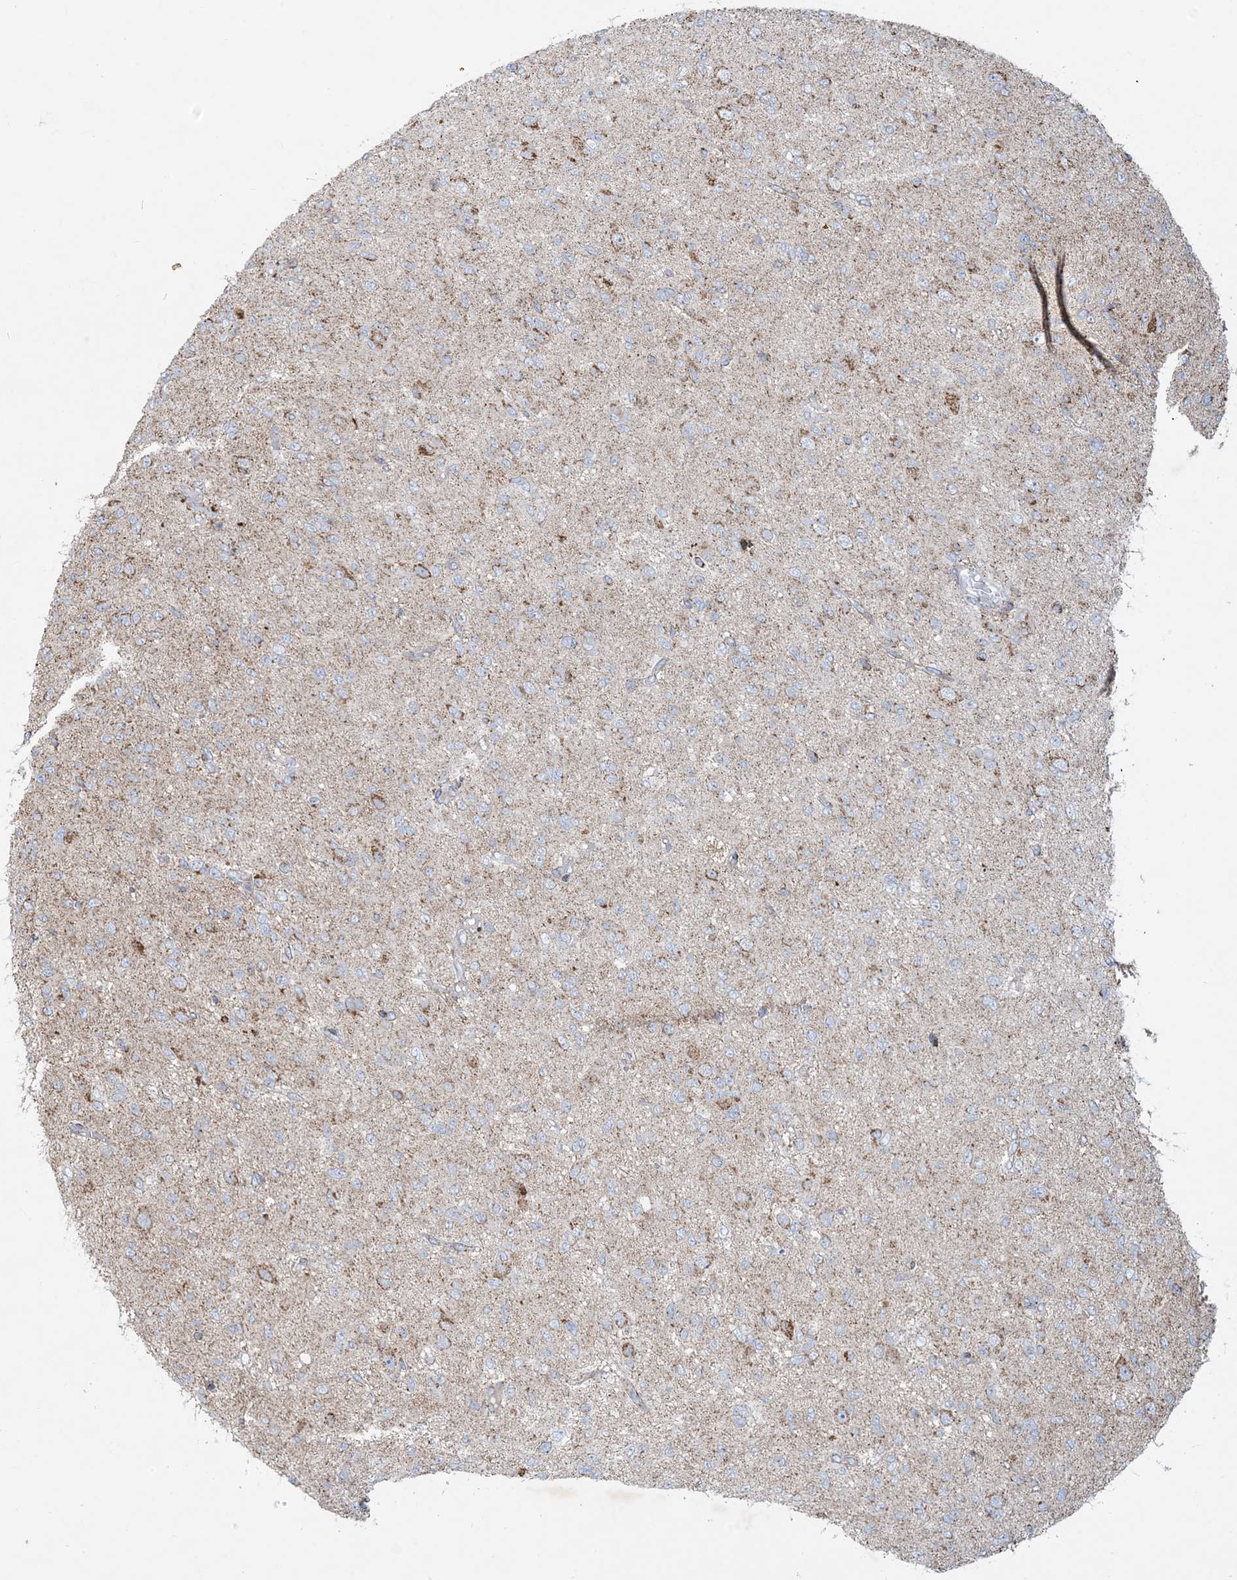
{"staining": {"intensity": "moderate", "quantity": "<25%", "location": "cytoplasmic/membranous"}, "tissue": "glioma", "cell_type": "Tumor cells", "image_type": "cancer", "snomed": [{"axis": "morphology", "description": "Glioma, malignant, High grade"}, {"axis": "topography", "description": "Brain"}], "caption": "IHC staining of glioma, which demonstrates low levels of moderate cytoplasmic/membranous expression in approximately <25% of tumor cells indicating moderate cytoplasmic/membranous protein expression. The staining was performed using DAB (3,3'-diaminobenzidine) (brown) for protein detection and nuclei were counterstained in hematoxylin (blue).", "gene": "BEND4", "patient": {"sex": "female", "age": 59}}